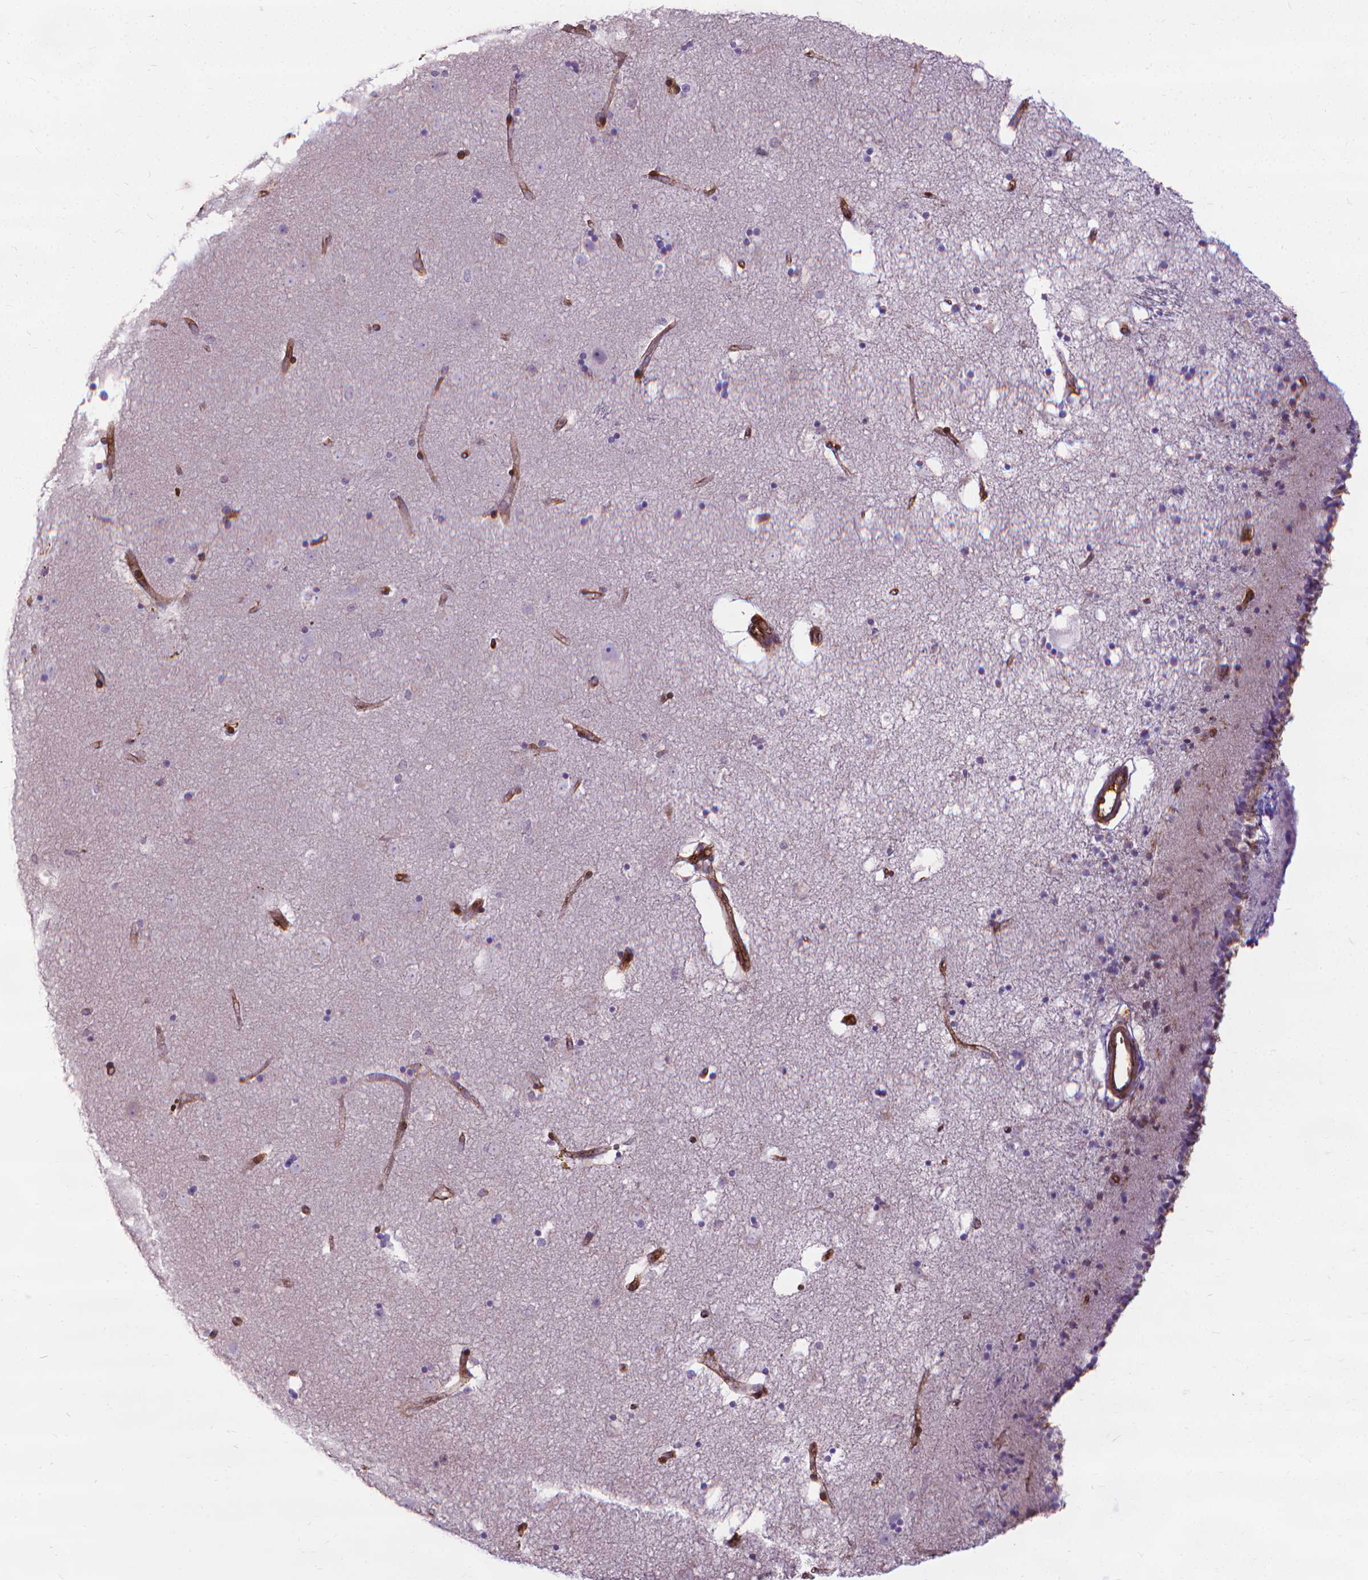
{"staining": {"intensity": "negative", "quantity": "none", "location": "none"}, "tissue": "caudate", "cell_type": "Glial cells", "image_type": "normal", "snomed": [{"axis": "morphology", "description": "Normal tissue, NOS"}, {"axis": "topography", "description": "Lateral ventricle wall"}], "caption": "Glial cells are negative for brown protein staining in unremarkable caudate. (DAB (3,3'-diaminobenzidine) immunohistochemistry (IHC) visualized using brightfield microscopy, high magnification).", "gene": "CFAP299", "patient": {"sex": "female", "age": 71}}